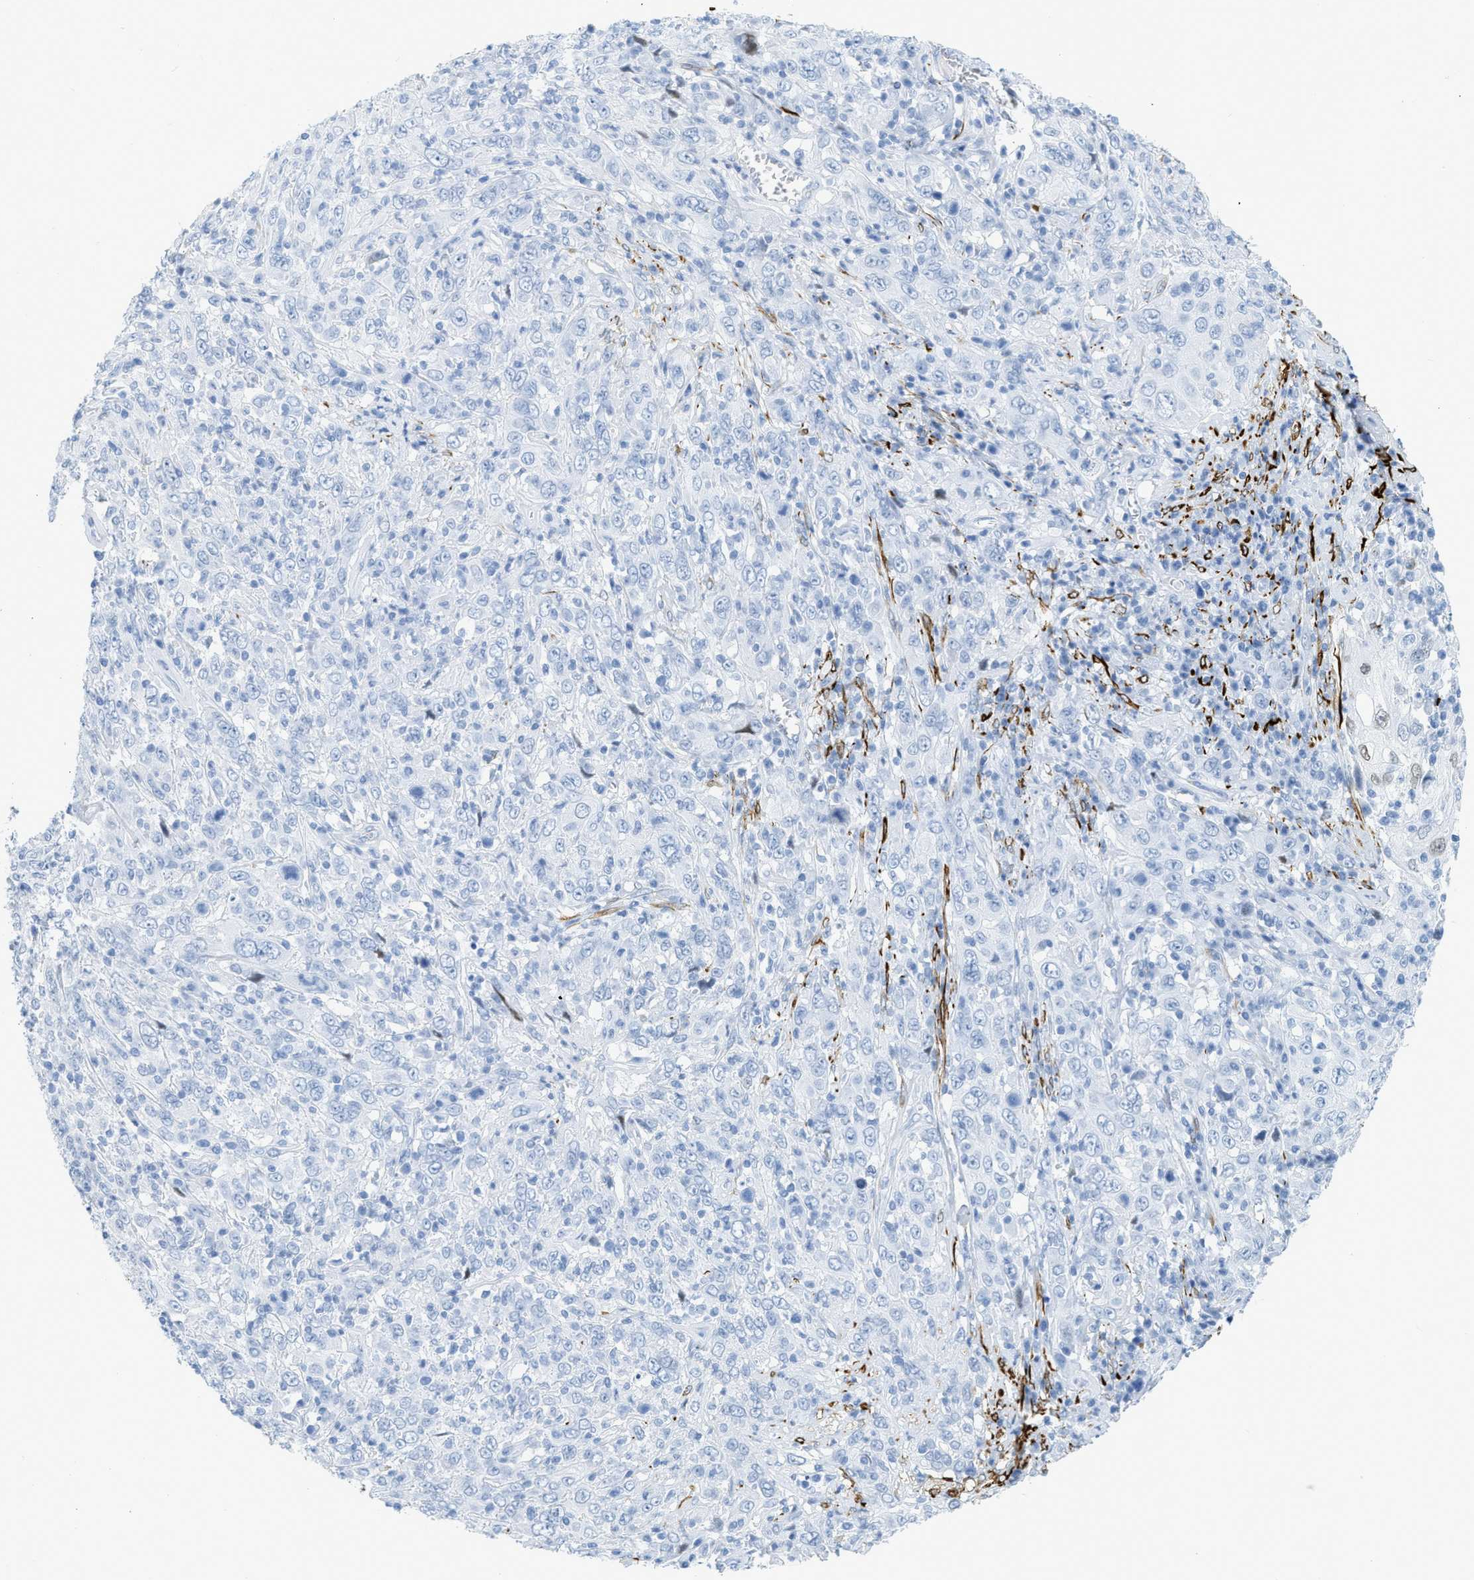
{"staining": {"intensity": "negative", "quantity": "none", "location": "none"}, "tissue": "cervical cancer", "cell_type": "Tumor cells", "image_type": "cancer", "snomed": [{"axis": "morphology", "description": "Squamous cell carcinoma, NOS"}, {"axis": "topography", "description": "Cervix"}], "caption": "IHC of cervical cancer (squamous cell carcinoma) displays no positivity in tumor cells.", "gene": "DES", "patient": {"sex": "female", "age": 46}}